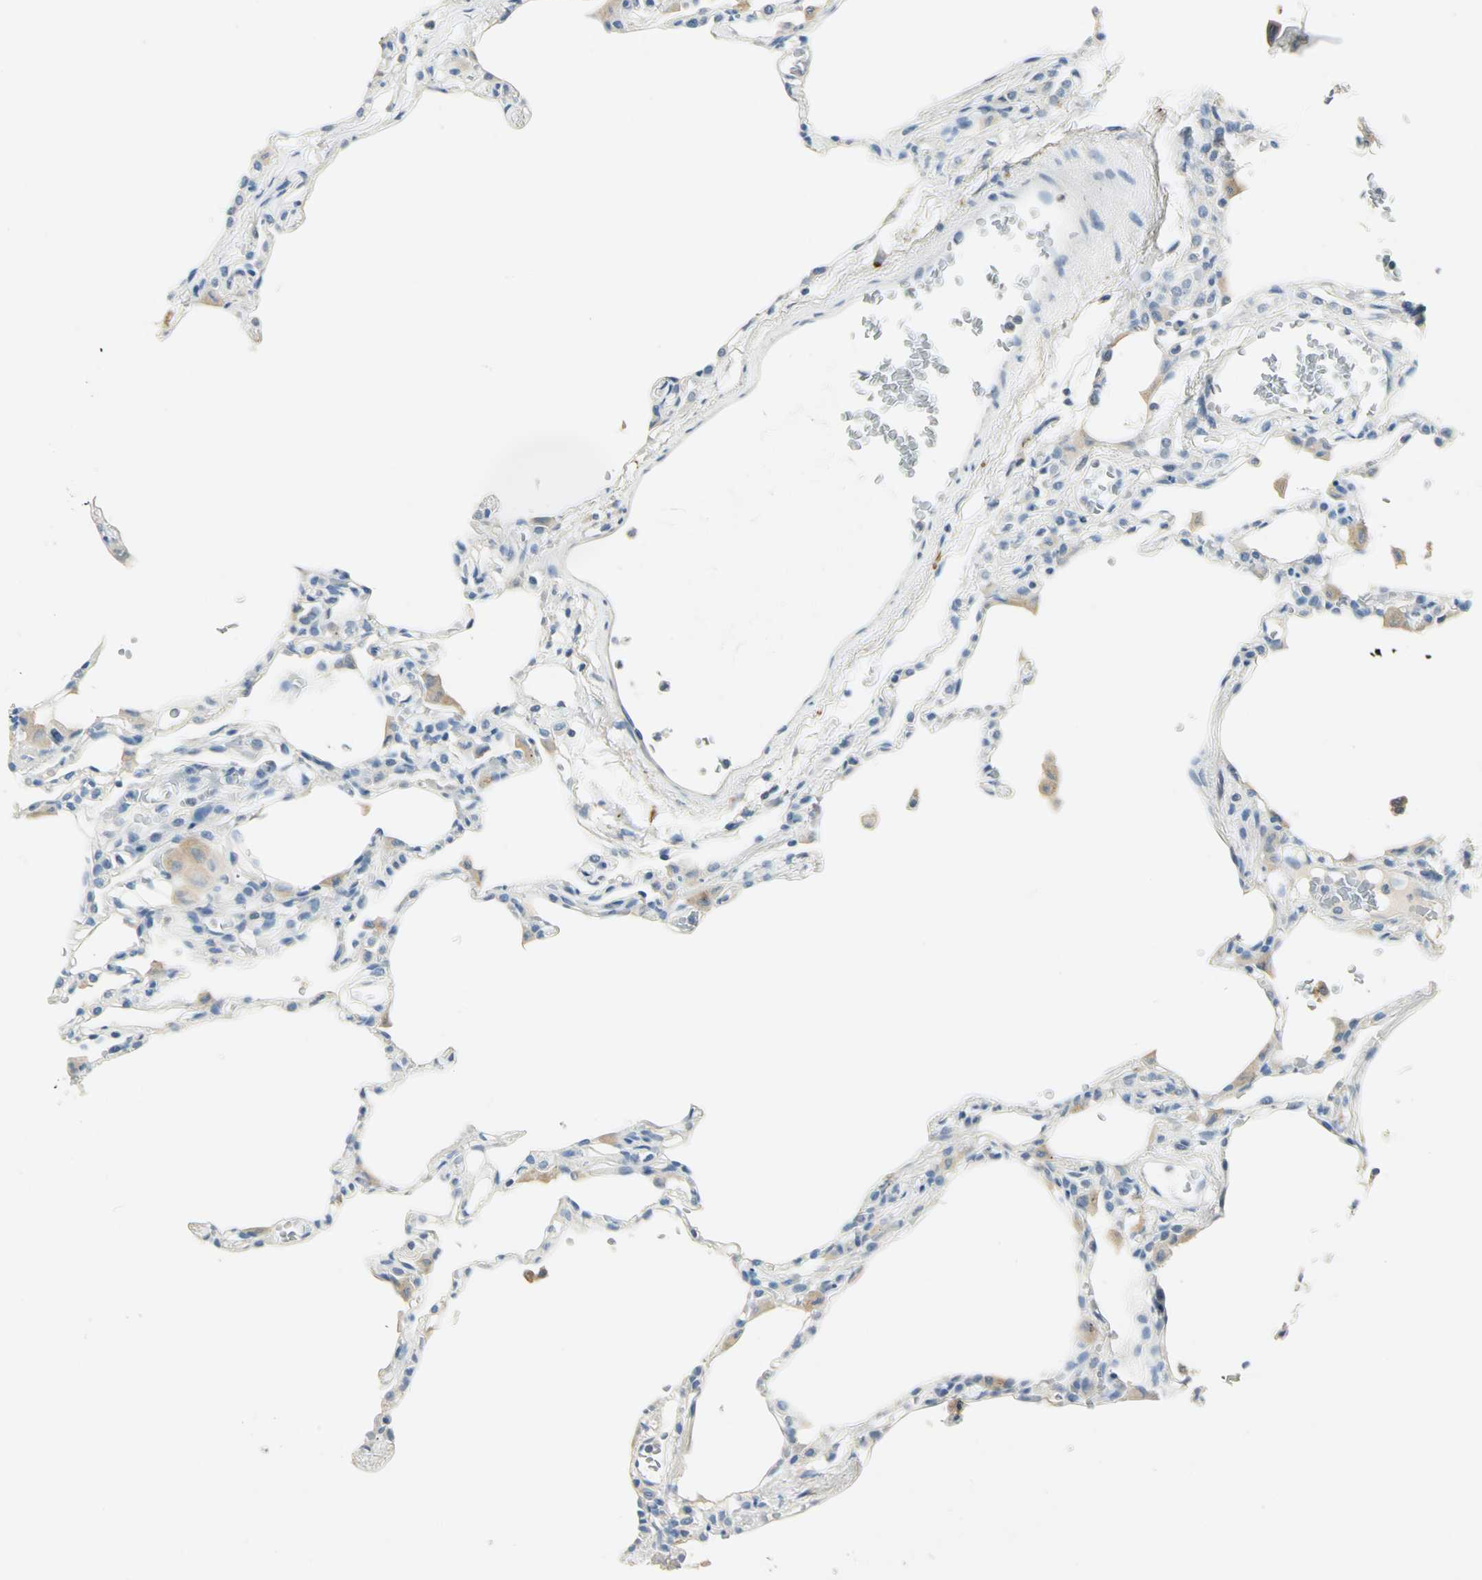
{"staining": {"intensity": "negative", "quantity": "none", "location": "none"}, "tissue": "lung", "cell_type": "Alveolar cells", "image_type": "normal", "snomed": [{"axis": "morphology", "description": "Normal tissue, NOS"}, {"axis": "topography", "description": "Lung"}], "caption": "The IHC micrograph has no significant staining in alveolar cells of lung.", "gene": "UCHL1", "patient": {"sex": "female", "age": 49}}